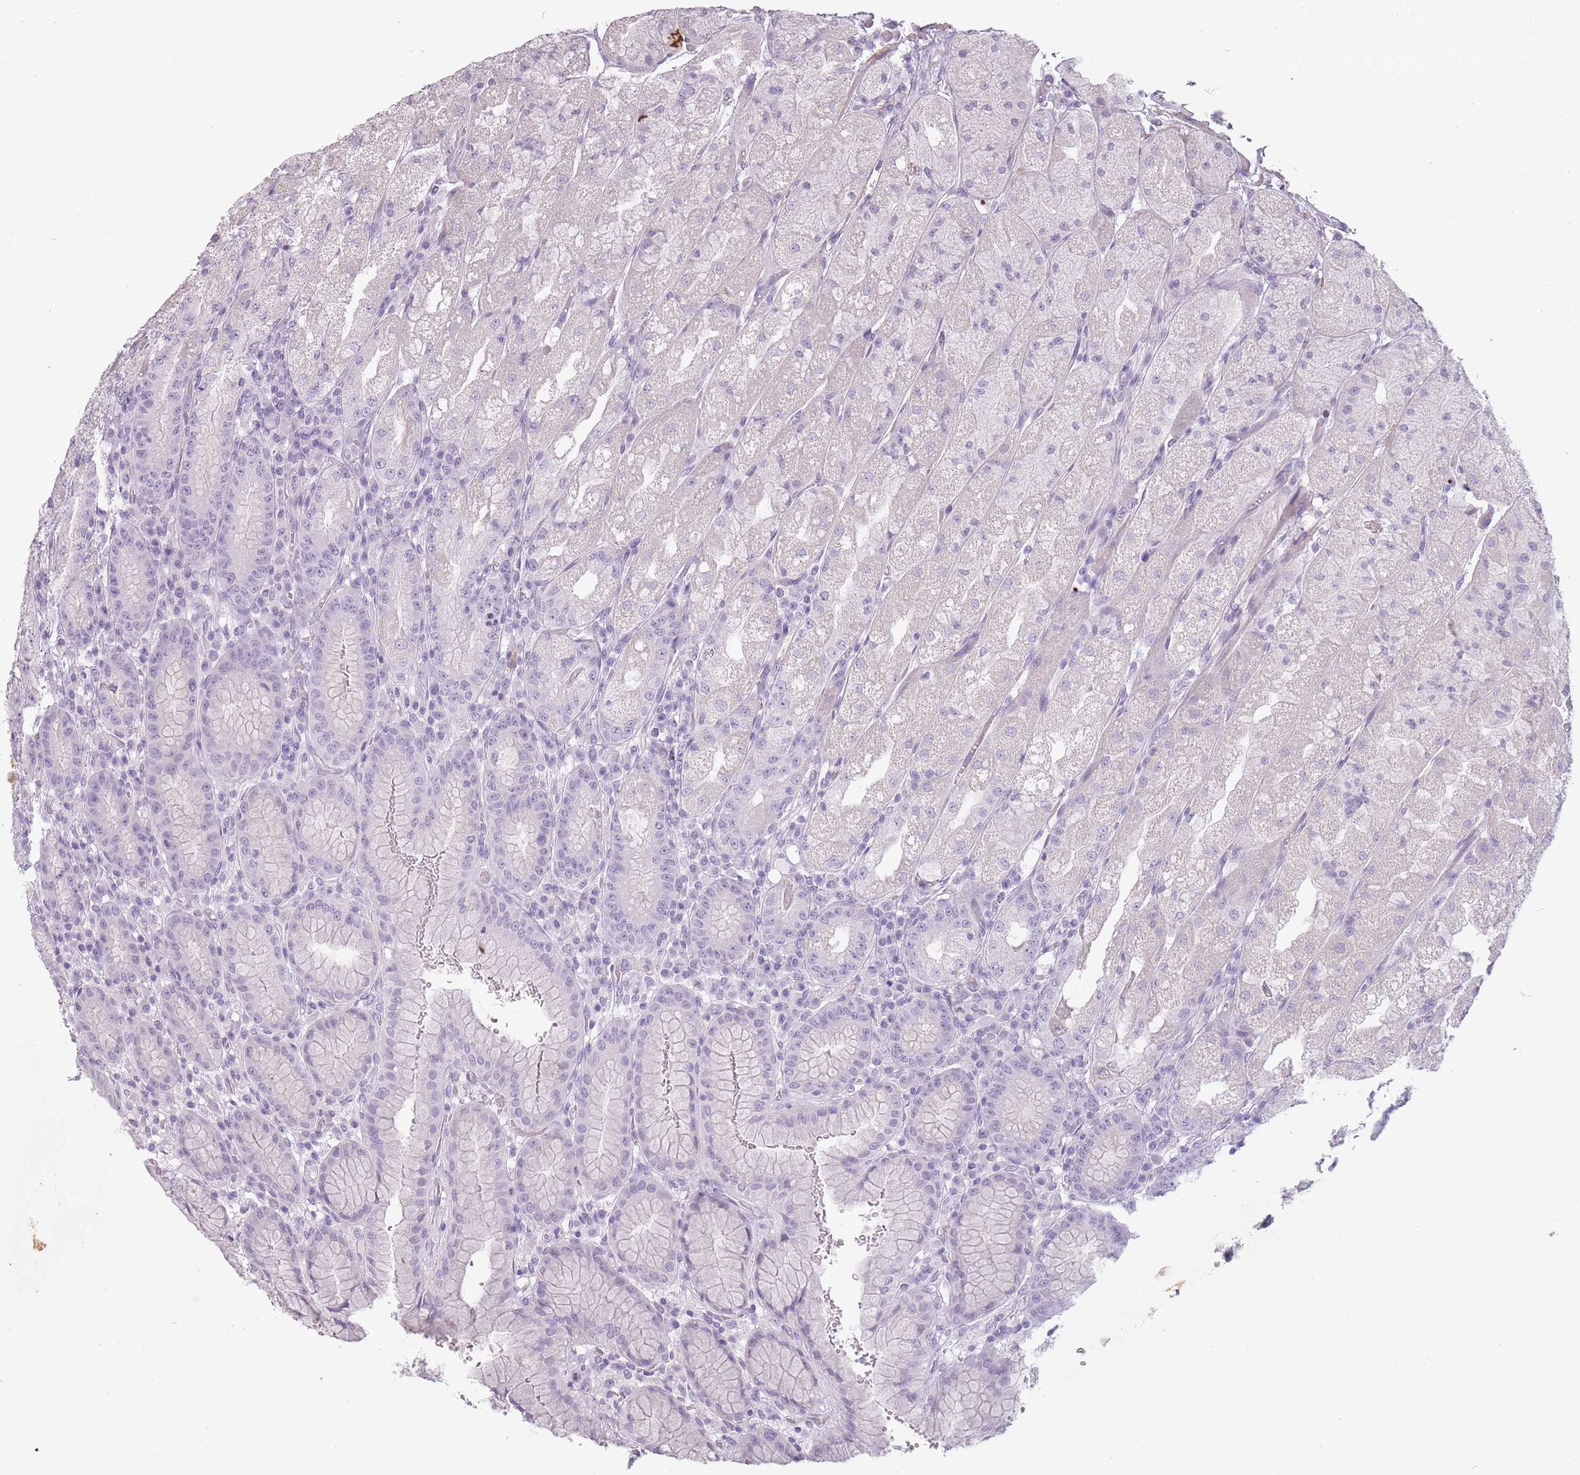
{"staining": {"intensity": "negative", "quantity": "none", "location": "none"}, "tissue": "stomach", "cell_type": "Glandular cells", "image_type": "normal", "snomed": [{"axis": "morphology", "description": "Normal tissue, NOS"}, {"axis": "topography", "description": "Stomach, upper"}], "caption": "IHC image of benign stomach: stomach stained with DAB demonstrates no significant protein staining in glandular cells.", "gene": "RFX4", "patient": {"sex": "male", "age": 52}}